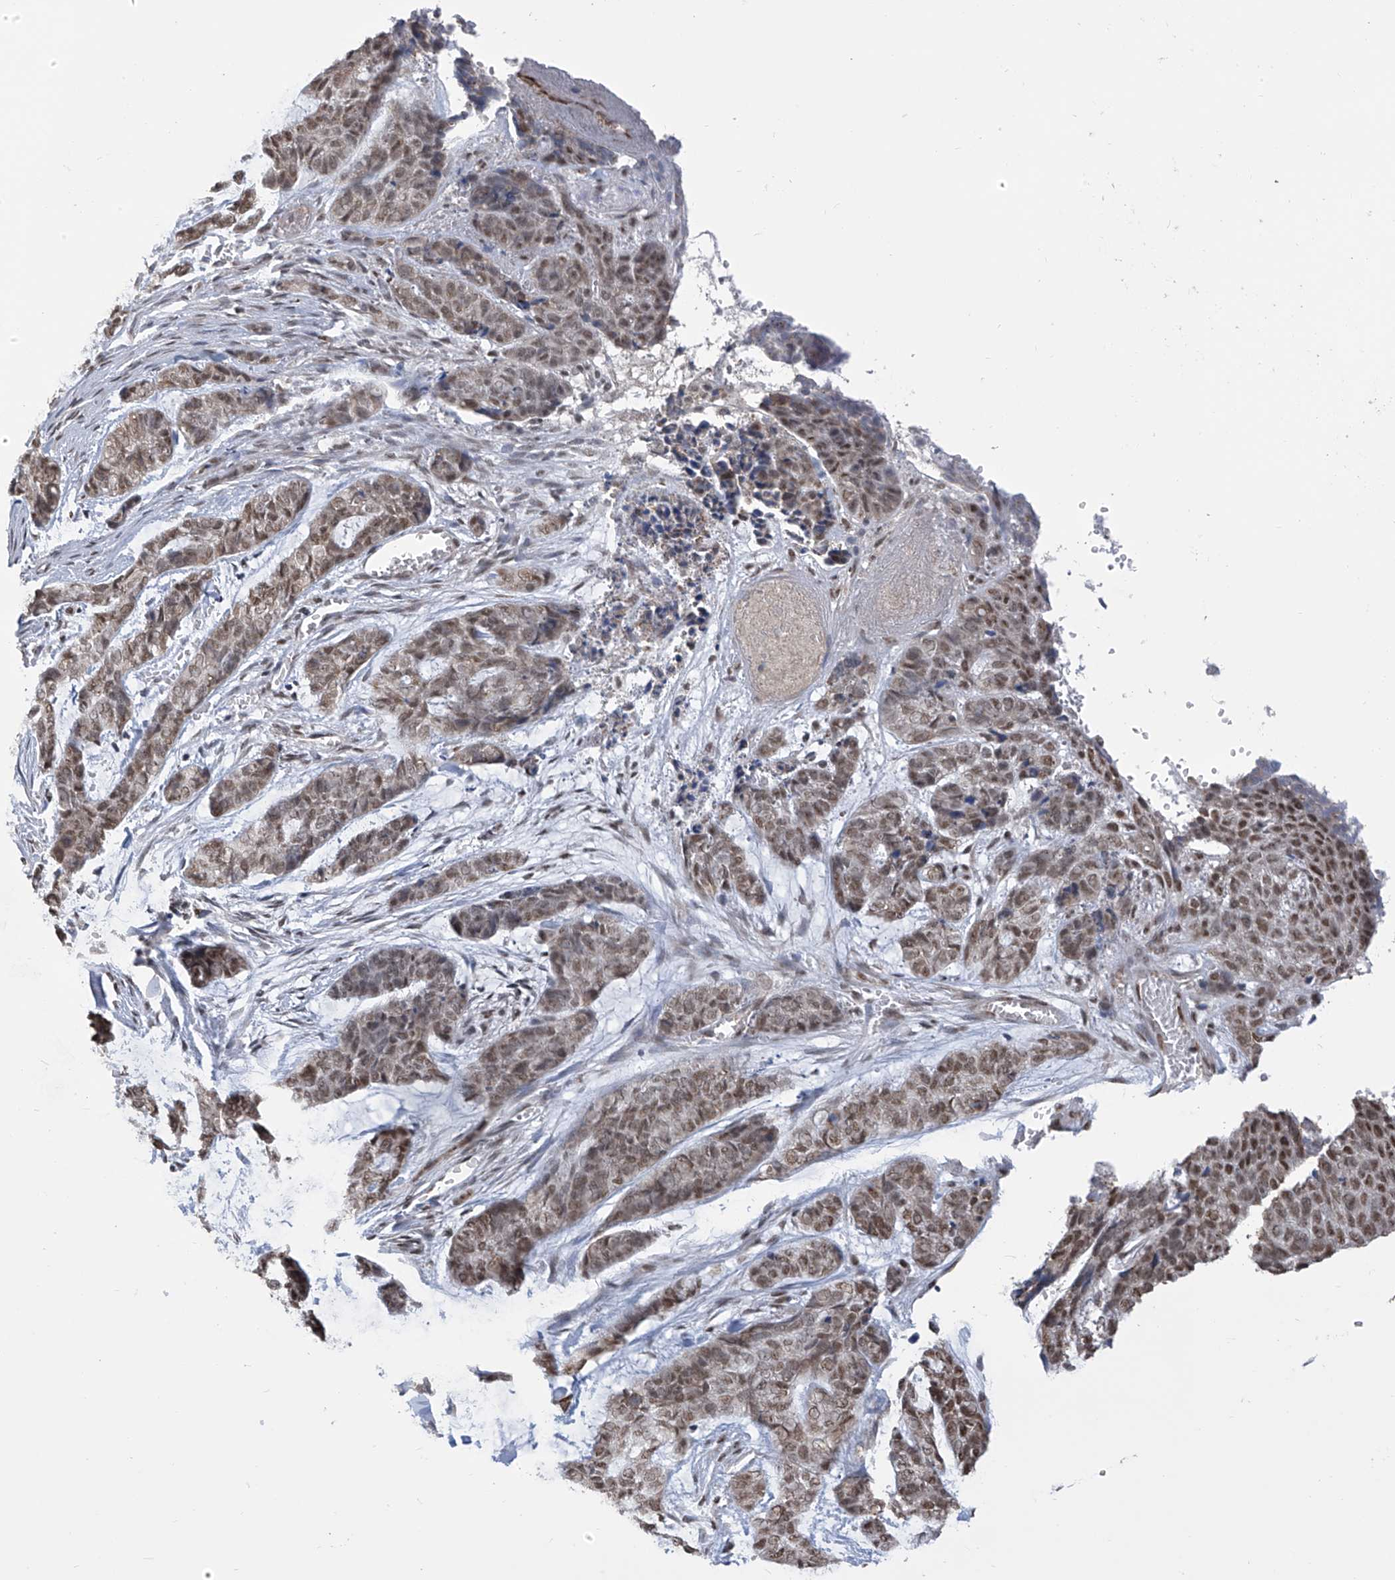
{"staining": {"intensity": "moderate", "quantity": ">75%", "location": "cytoplasmic/membranous,nuclear"}, "tissue": "skin cancer", "cell_type": "Tumor cells", "image_type": "cancer", "snomed": [{"axis": "morphology", "description": "Basal cell carcinoma"}, {"axis": "topography", "description": "Skin"}], "caption": "A micrograph of human skin cancer (basal cell carcinoma) stained for a protein reveals moderate cytoplasmic/membranous and nuclear brown staining in tumor cells.", "gene": "APLF", "patient": {"sex": "female", "age": 64}}